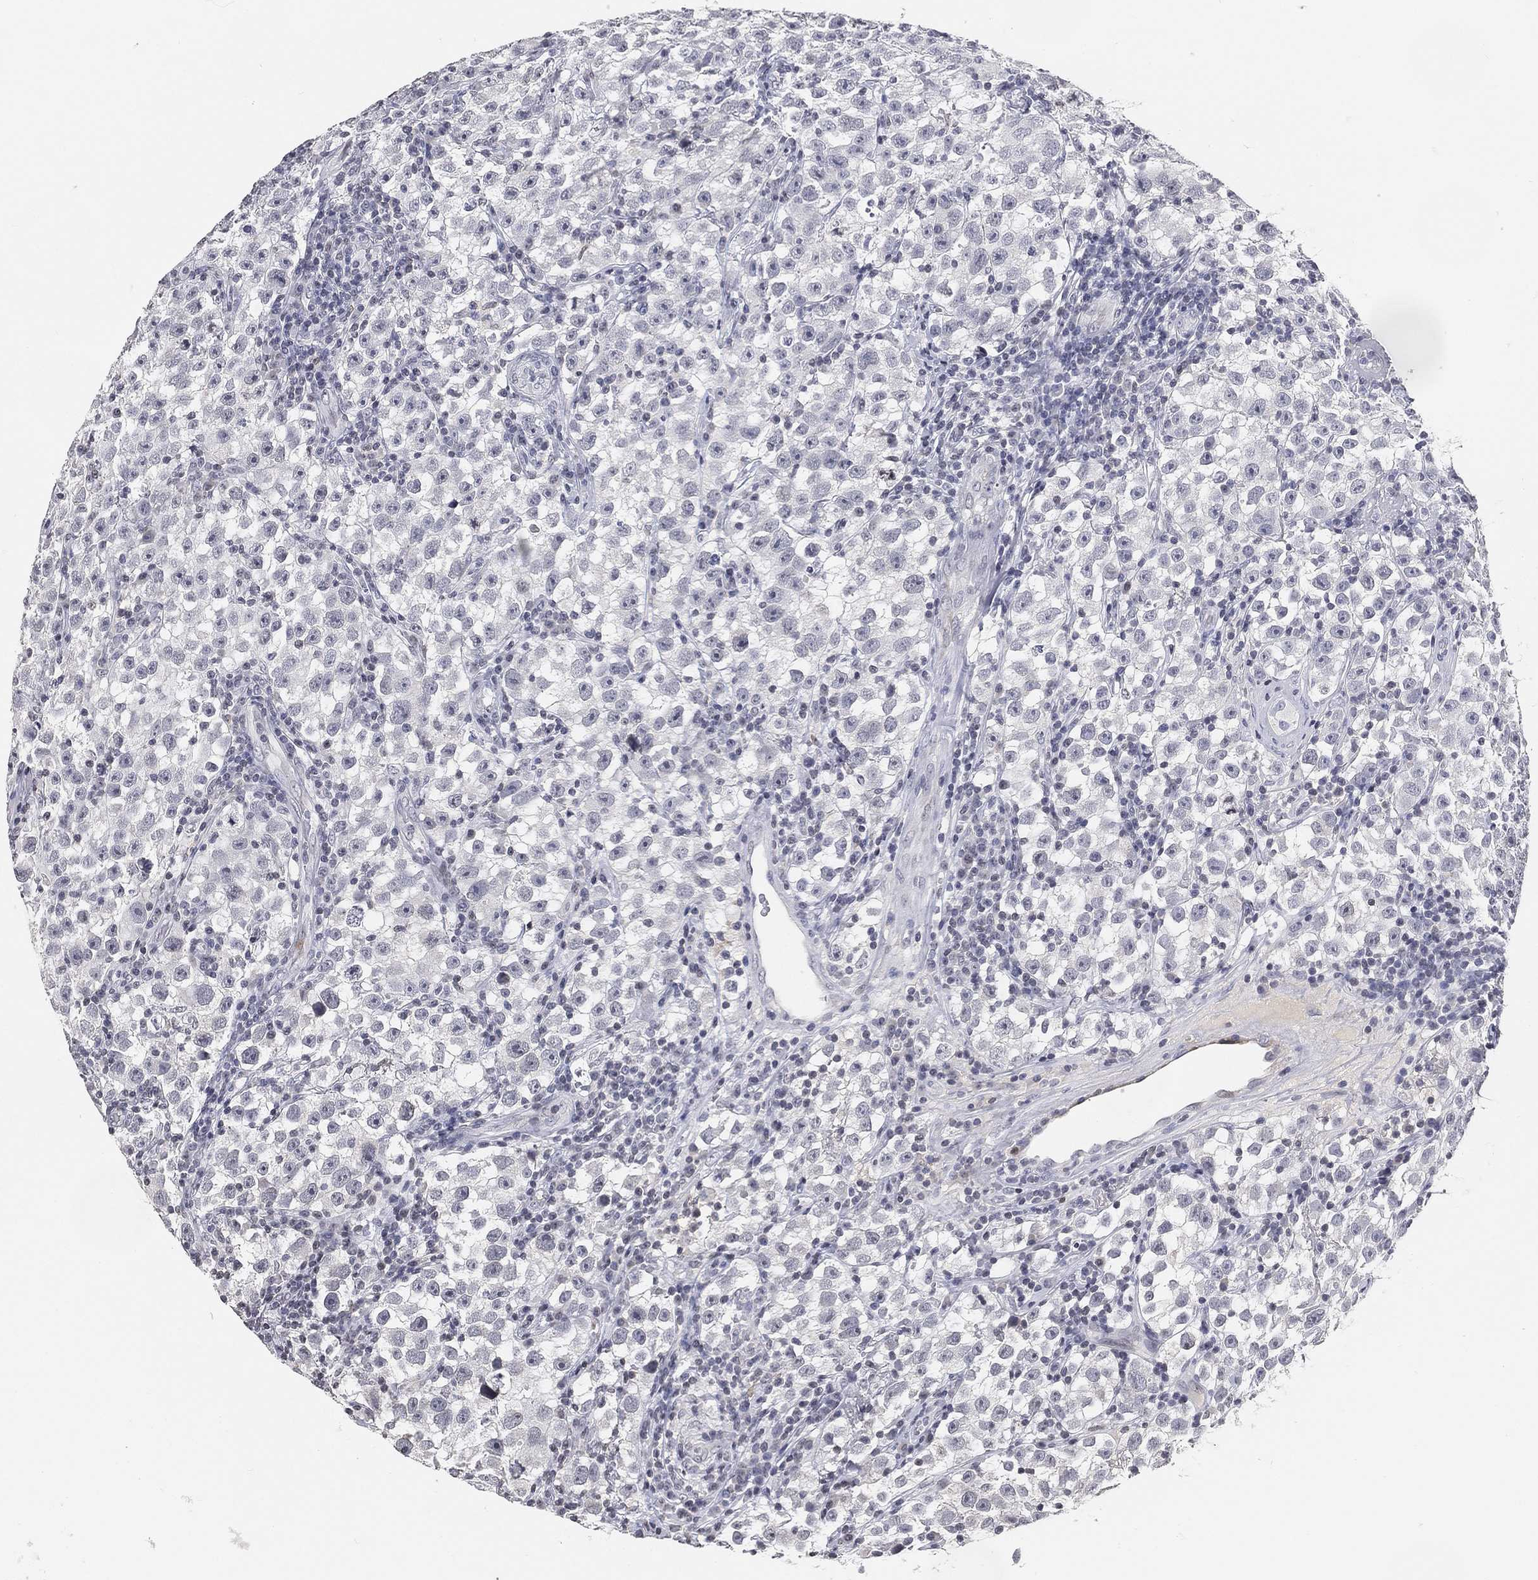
{"staining": {"intensity": "negative", "quantity": "none", "location": "none"}, "tissue": "testis cancer", "cell_type": "Tumor cells", "image_type": "cancer", "snomed": [{"axis": "morphology", "description": "Seminoma, NOS"}, {"axis": "topography", "description": "Testis"}], "caption": "Immunohistochemistry (IHC) micrograph of human seminoma (testis) stained for a protein (brown), which shows no positivity in tumor cells.", "gene": "ARG1", "patient": {"sex": "male", "age": 22}}